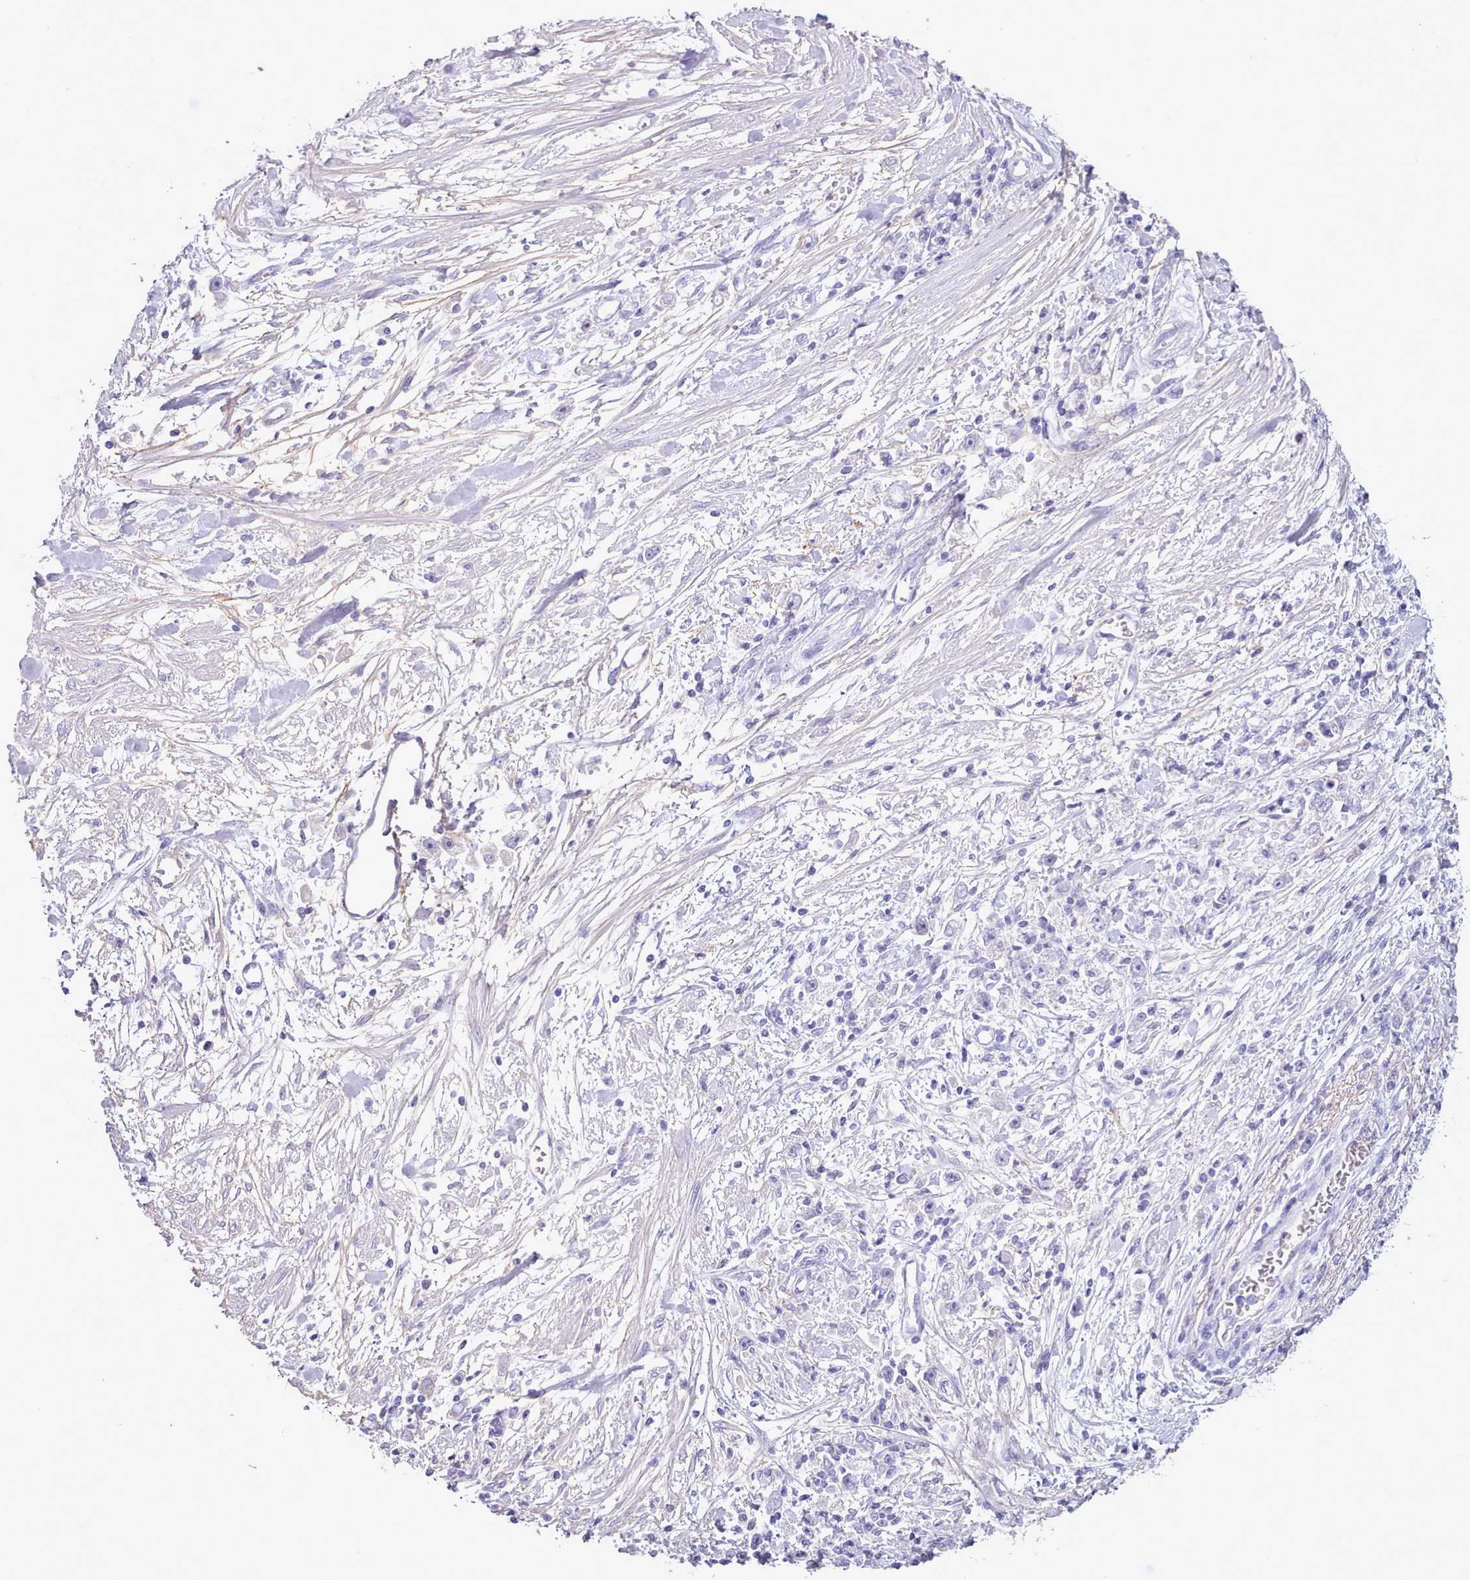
{"staining": {"intensity": "negative", "quantity": "none", "location": "none"}, "tissue": "stomach cancer", "cell_type": "Tumor cells", "image_type": "cancer", "snomed": [{"axis": "morphology", "description": "Adenocarcinoma, NOS"}, {"axis": "topography", "description": "Stomach"}], "caption": "IHC of human stomach cancer demonstrates no staining in tumor cells.", "gene": "CYP2A13", "patient": {"sex": "female", "age": 59}}